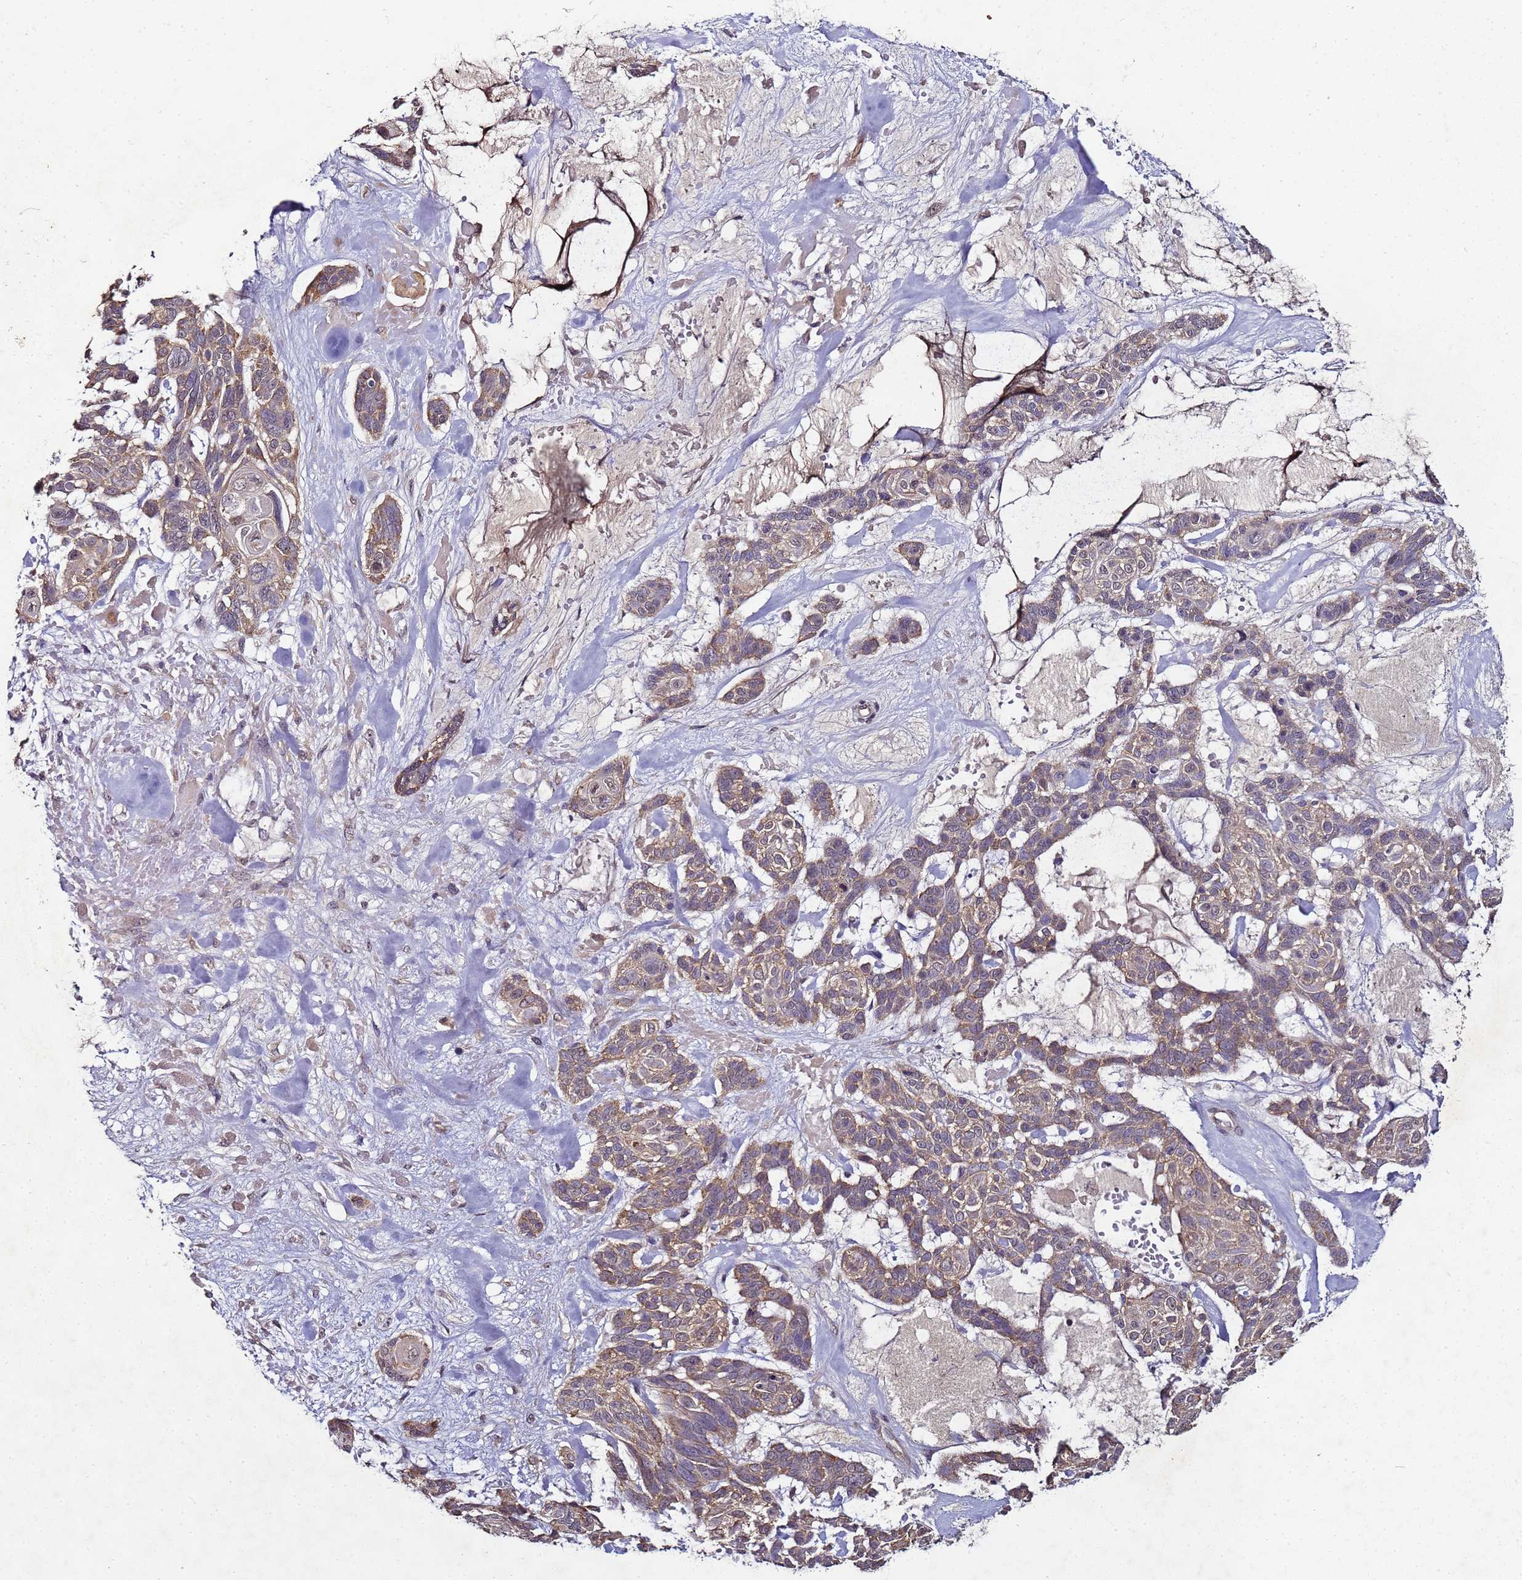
{"staining": {"intensity": "moderate", "quantity": ">75%", "location": "cytoplasmic/membranous"}, "tissue": "skin cancer", "cell_type": "Tumor cells", "image_type": "cancer", "snomed": [{"axis": "morphology", "description": "Basal cell carcinoma"}, {"axis": "topography", "description": "Skin"}], "caption": "Immunohistochemical staining of skin cancer displays medium levels of moderate cytoplasmic/membranous staining in about >75% of tumor cells.", "gene": "ANKRD17", "patient": {"sex": "male", "age": 88}}